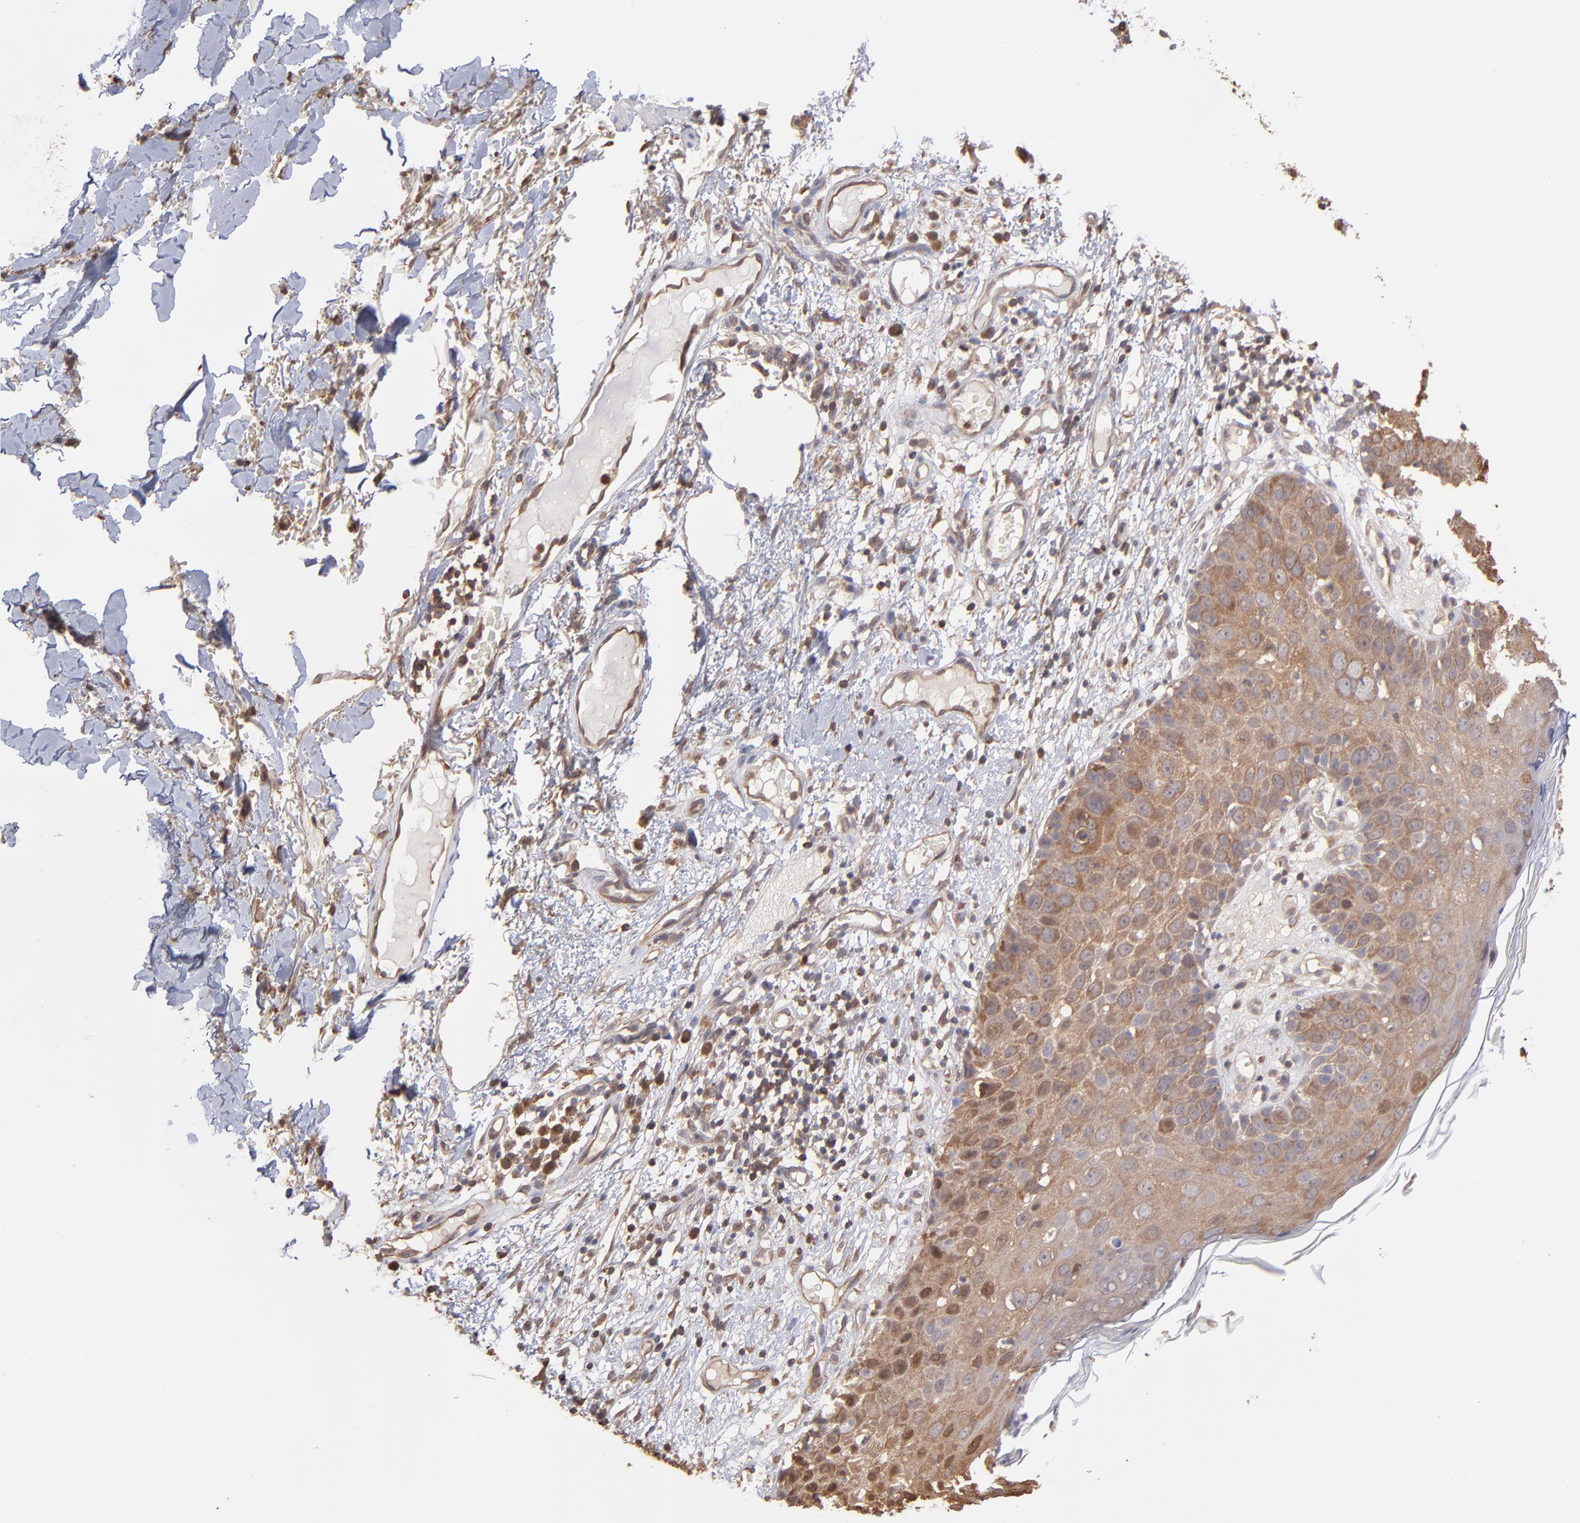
{"staining": {"intensity": "strong", "quantity": ">75%", "location": "cytoplasmic/membranous"}, "tissue": "skin cancer", "cell_type": "Tumor cells", "image_type": "cancer", "snomed": [{"axis": "morphology", "description": "Squamous cell carcinoma, NOS"}, {"axis": "topography", "description": "Skin"}], "caption": "A micrograph of skin squamous cell carcinoma stained for a protein exhibits strong cytoplasmic/membranous brown staining in tumor cells.", "gene": "MAP2K2", "patient": {"sex": "male", "age": 87}}